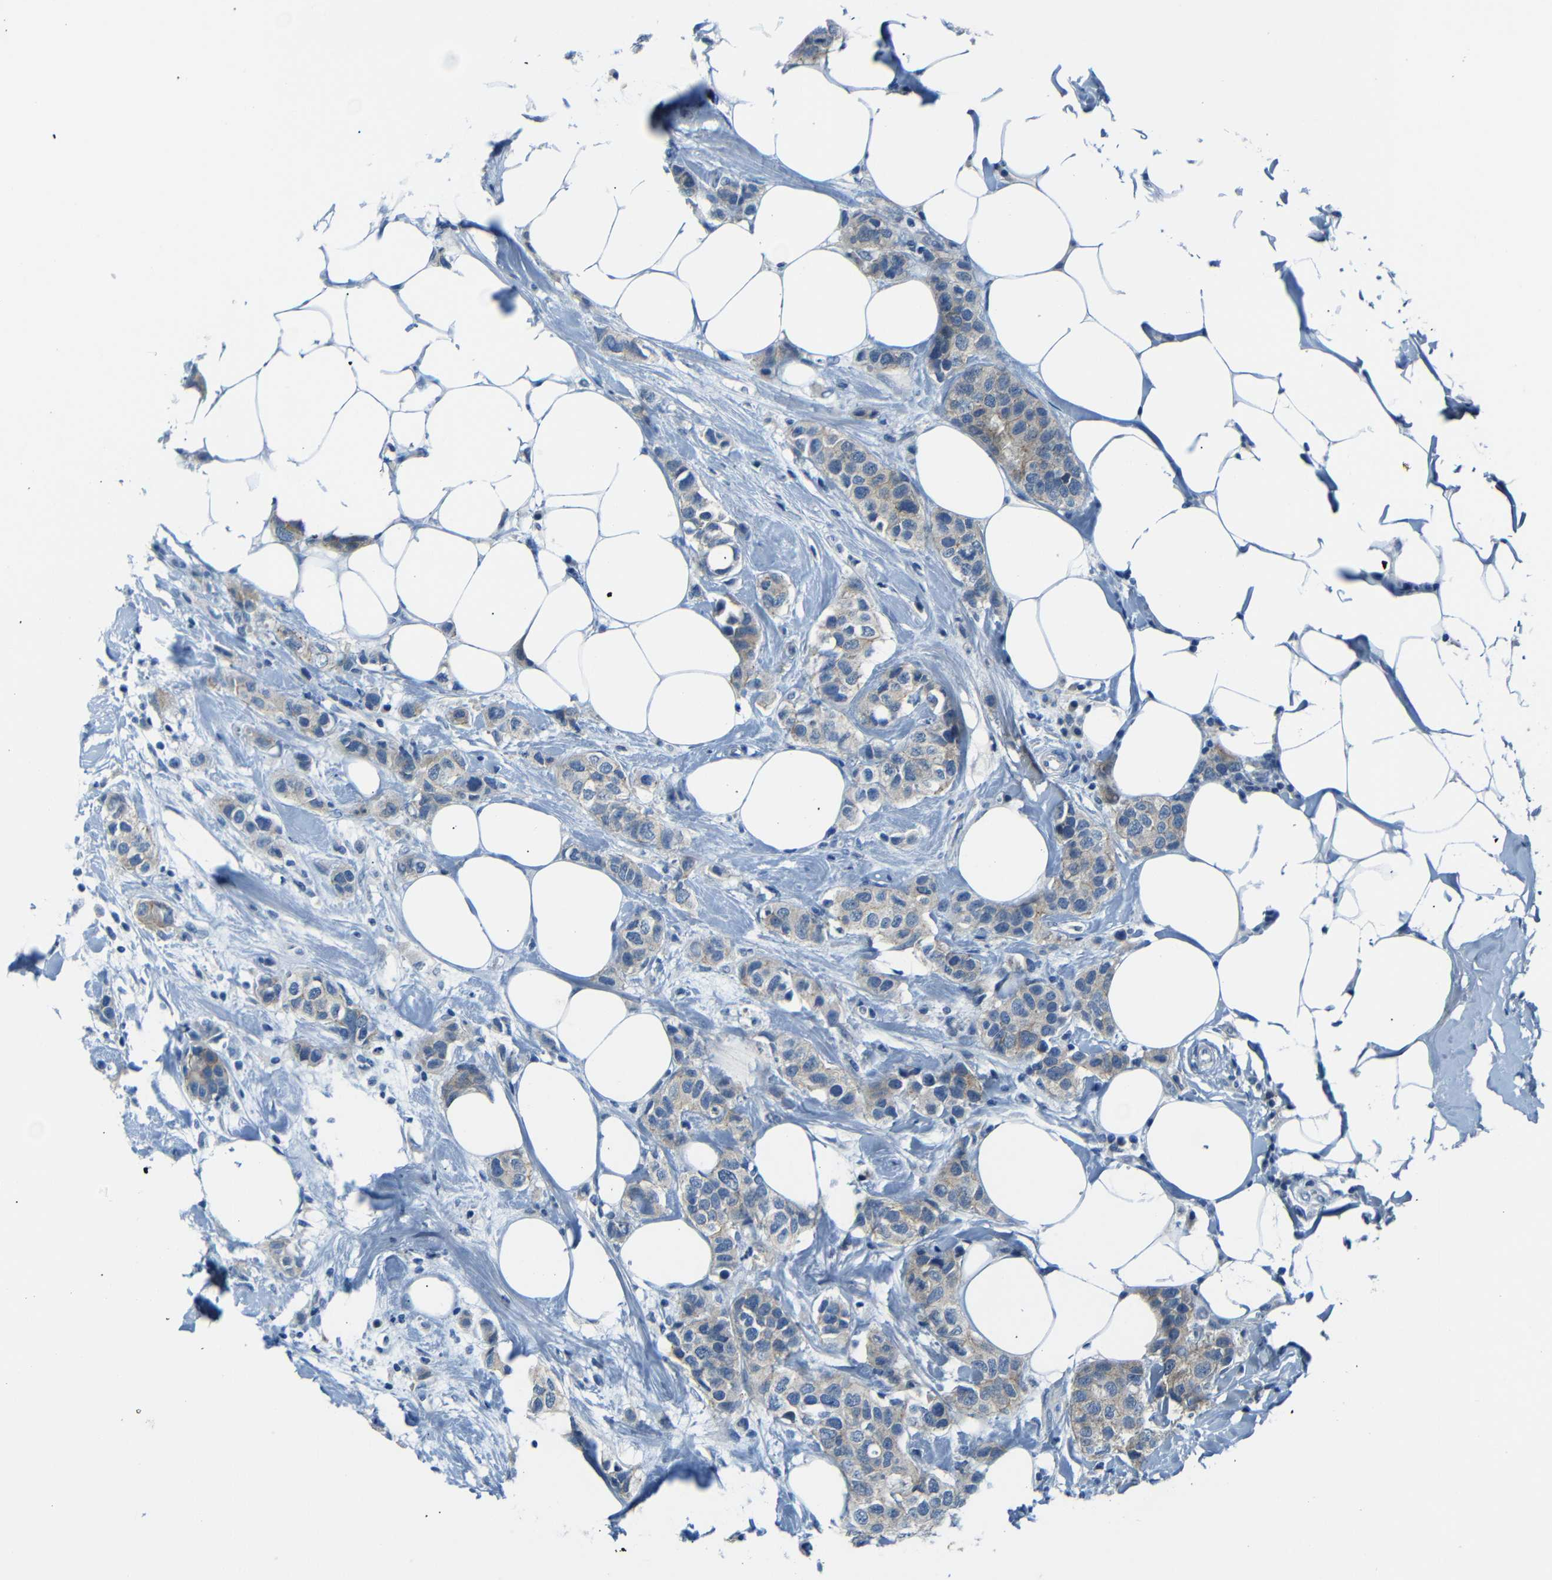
{"staining": {"intensity": "weak", "quantity": ">75%", "location": "cytoplasmic/membranous"}, "tissue": "breast cancer", "cell_type": "Tumor cells", "image_type": "cancer", "snomed": [{"axis": "morphology", "description": "Normal tissue, NOS"}, {"axis": "morphology", "description": "Duct carcinoma"}, {"axis": "topography", "description": "Breast"}], "caption": "Protein analysis of invasive ductal carcinoma (breast) tissue demonstrates weak cytoplasmic/membranous staining in approximately >75% of tumor cells.", "gene": "ANK3", "patient": {"sex": "female", "age": 50}}